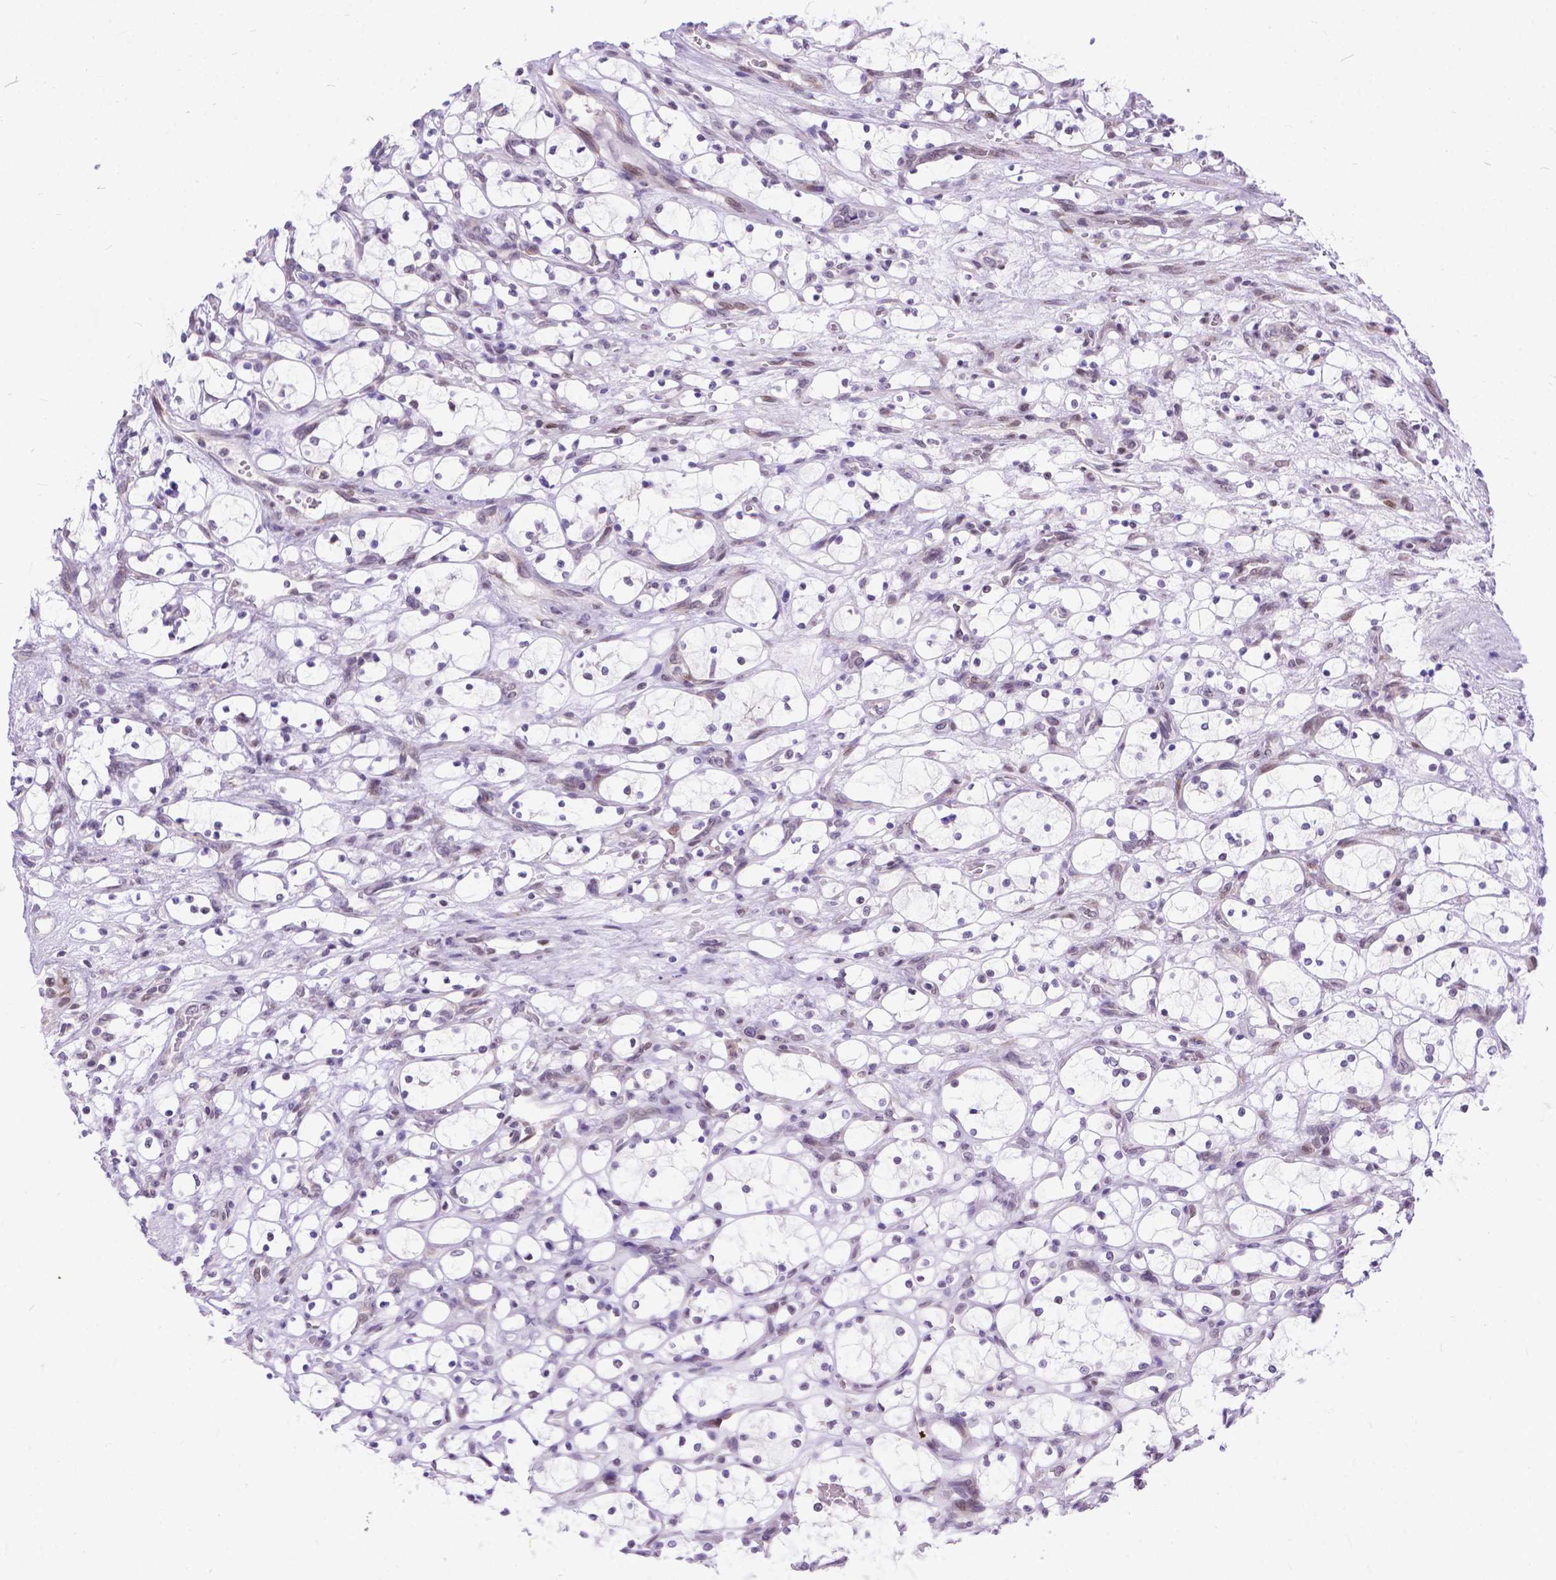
{"staining": {"intensity": "negative", "quantity": "none", "location": "none"}, "tissue": "renal cancer", "cell_type": "Tumor cells", "image_type": "cancer", "snomed": [{"axis": "morphology", "description": "Adenocarcinoma, NOS"}, {"axis": "topography", "description": "Kidney"}], "caption": "IHC photomicrograph of neoplastic tissue: renal adenocarcinoma stained with DAB exhibits no significant protein staining in tumor cells.", "gene": "FAM124B", "patient": {"sex": "female", "age": 69}}